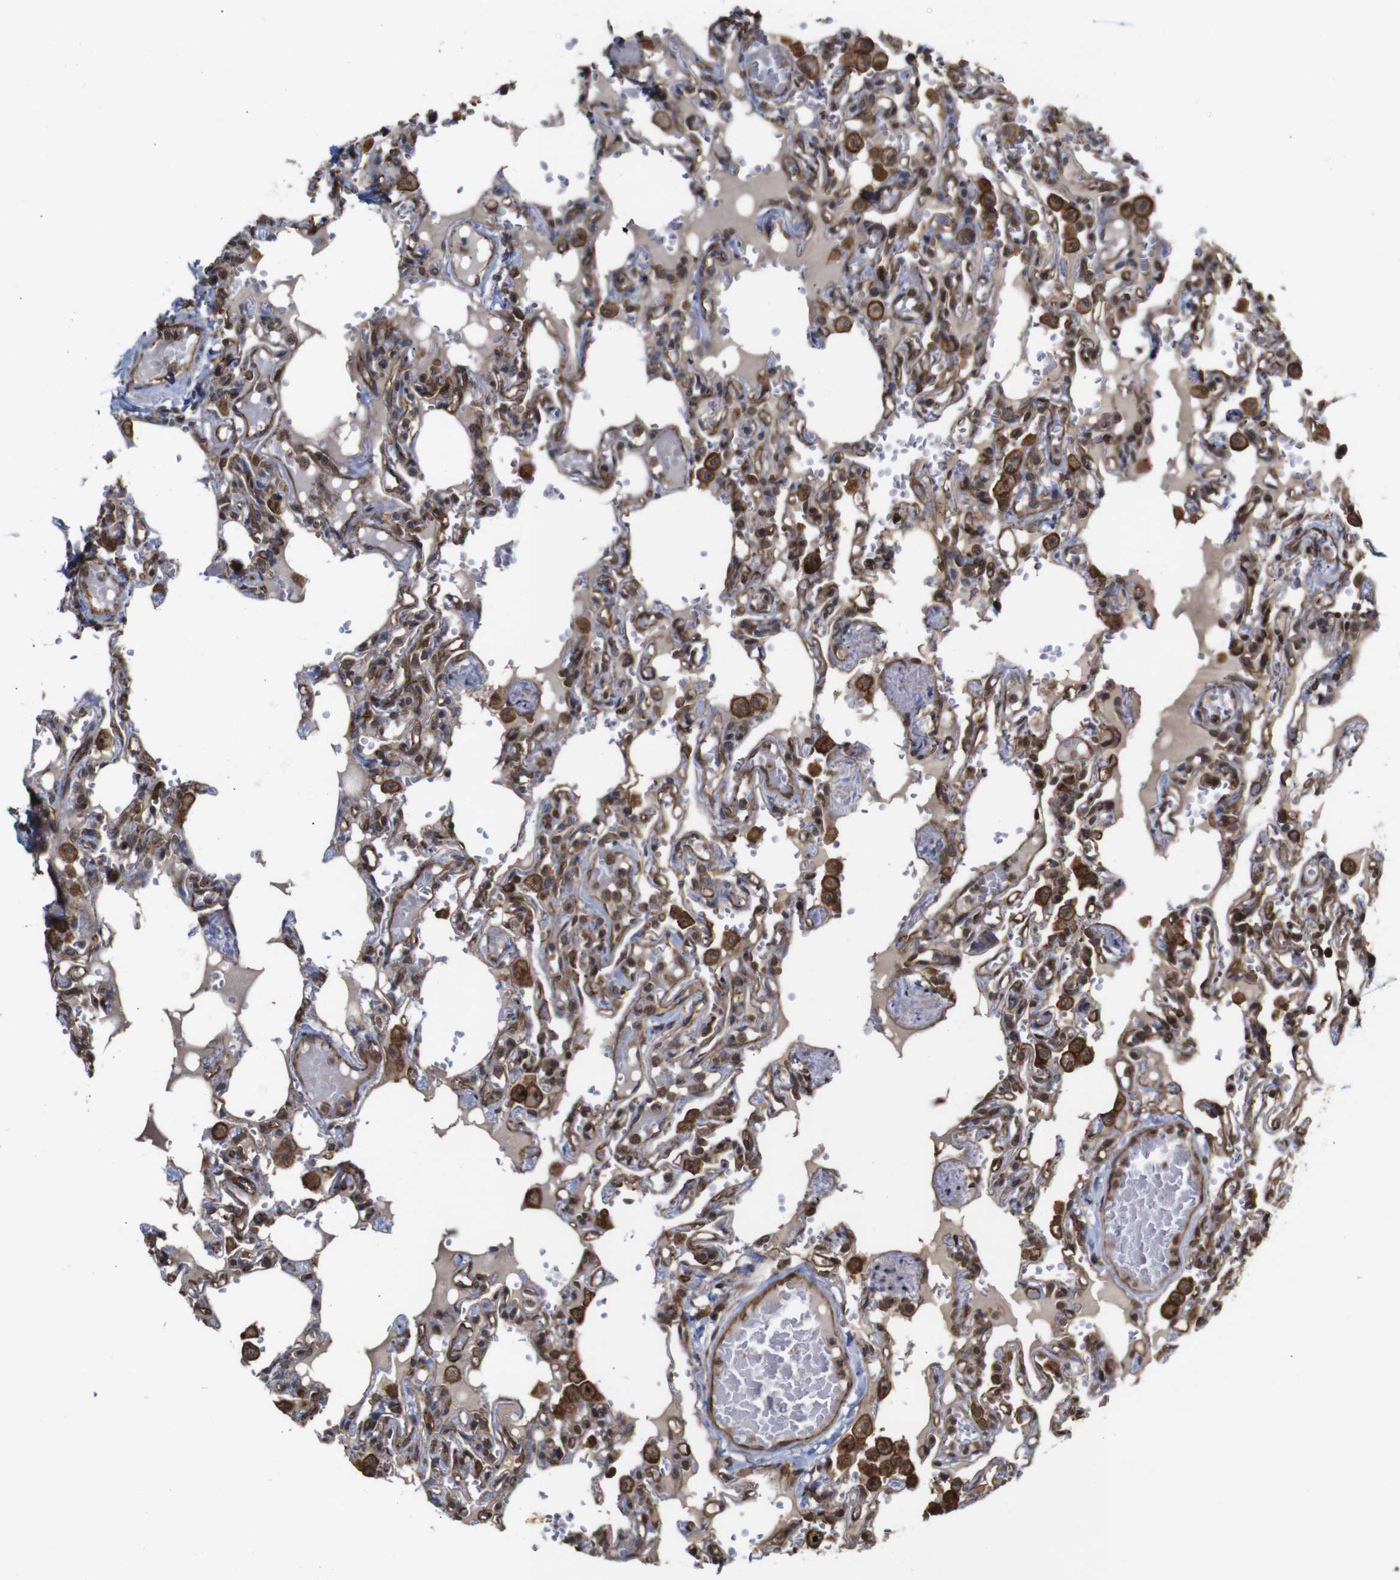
{"staining": {"intensity": "moderate", "quantity": ">75%", "location": "cytoplasmic/membranous"}, "tissue": "lung", "cell_type": "Alveolar cells", "image_type": "normal", "snomed": [{"axis": "morphology", "description": "Normal tissue, NOS"}, {"axis": "topography", "description": "Lung"}], "caption": "Immunohistochemical staining of benign lung exhibits moderate cytoplasmic/membranous protein staining in about >75% of alveolar cells.", "gene": "NANOS1", "patient": {"sex": "male", "age": 21}}